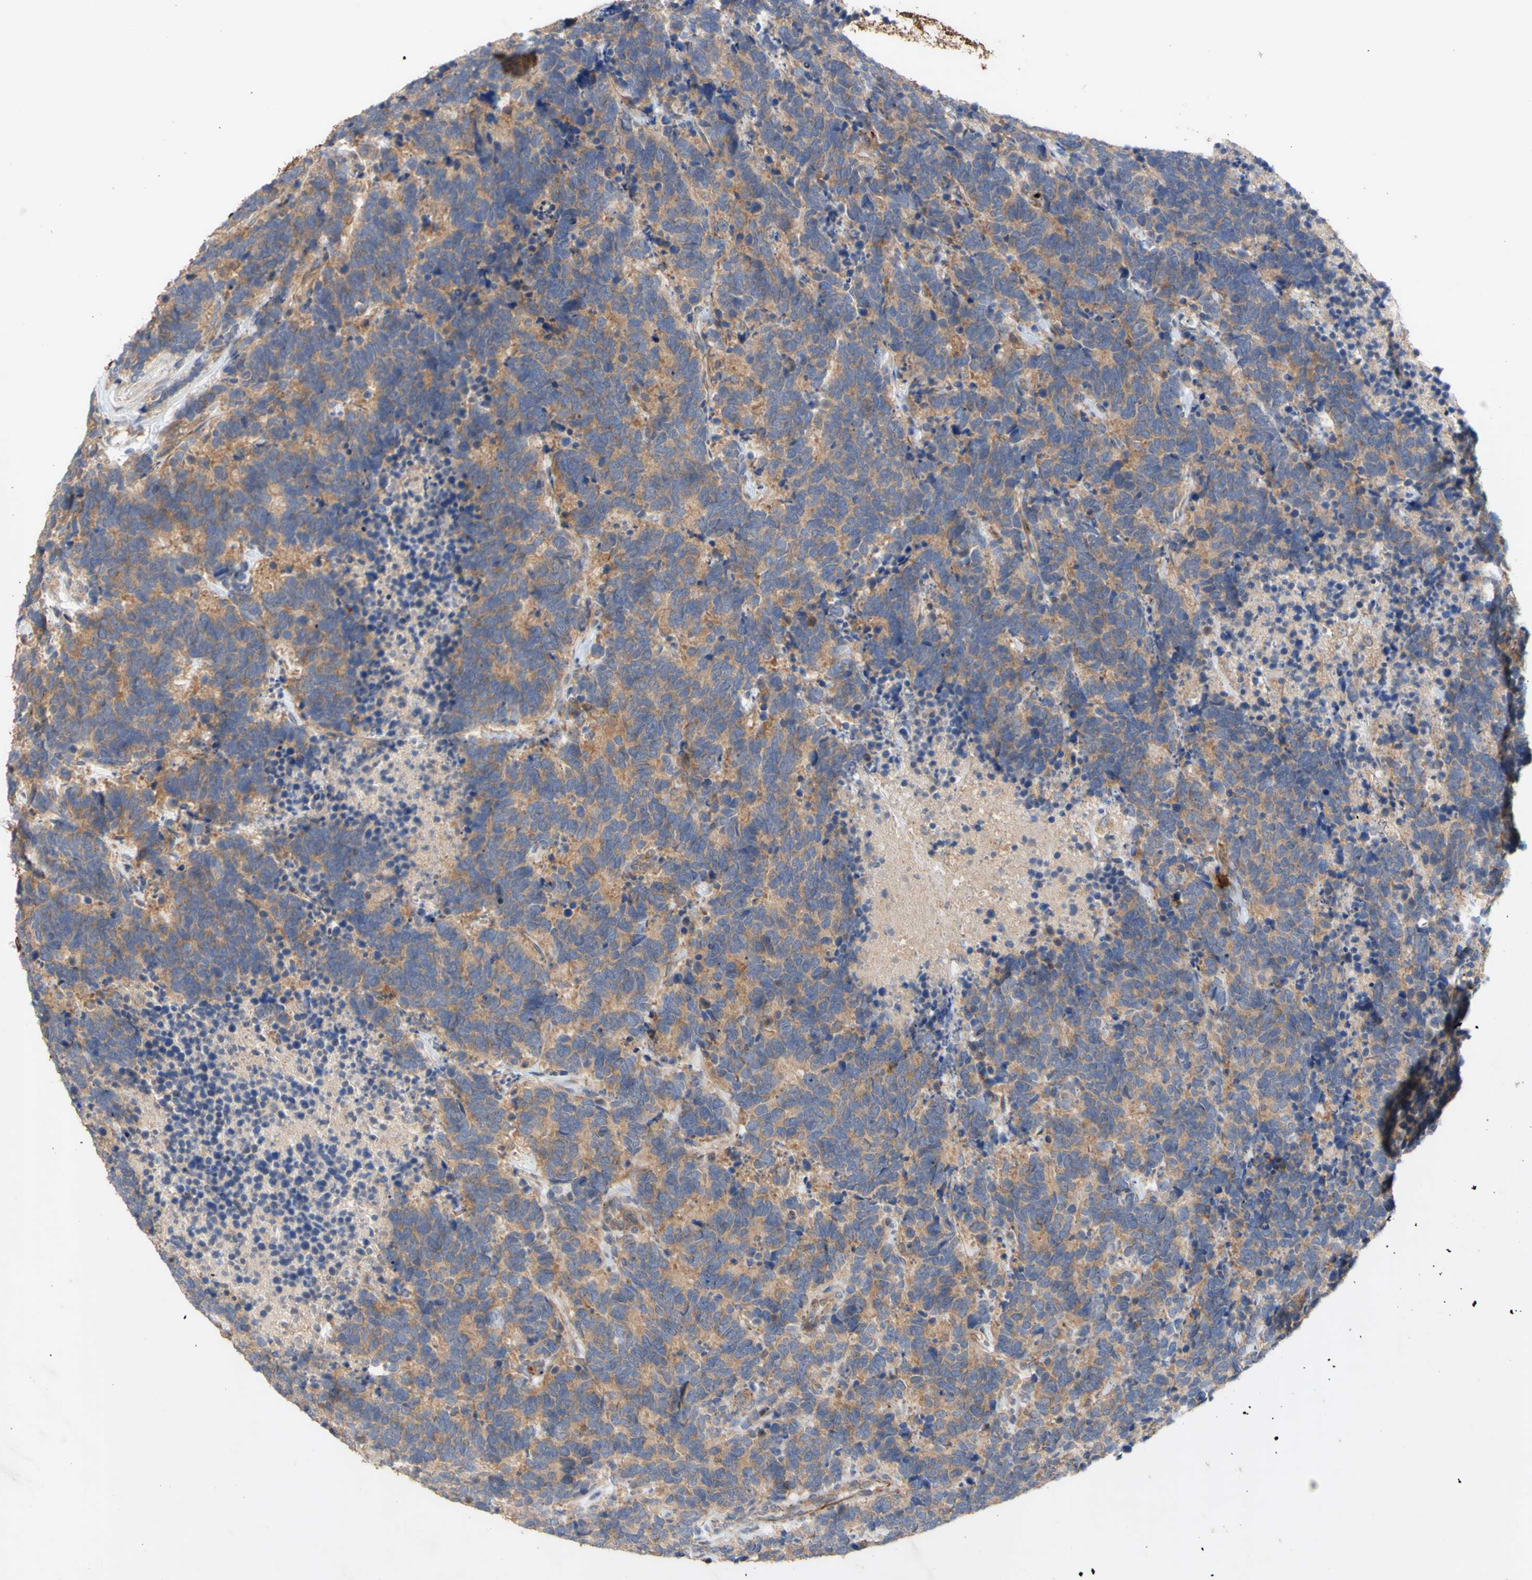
{"staining": {"intensity": "moderate", "quantity": ">75%", "location": "cytoplasmic/membranous"}, "tissue": "carcinoid", "cell_type": "Tumor cells", "image_type": "cancer", "snomed": [{"axis": "morphology", "description": "Carcinoma, NOS"}, {"axis": "morphology", "description": "Carcinoid, malignant, NOS"}, {"axis": "topography", "description": "Urinary bladder"}], "caption": "DAB (3,3'-diaminobenzidine) immunohistochemical staining of human carcinoid demonstrates moderate cytoplasmic/membranous protein positivity in approximately >75% of tumor cells.", "gene": "EIF2S3", "patient": {"sex": "male", "age": 57}}